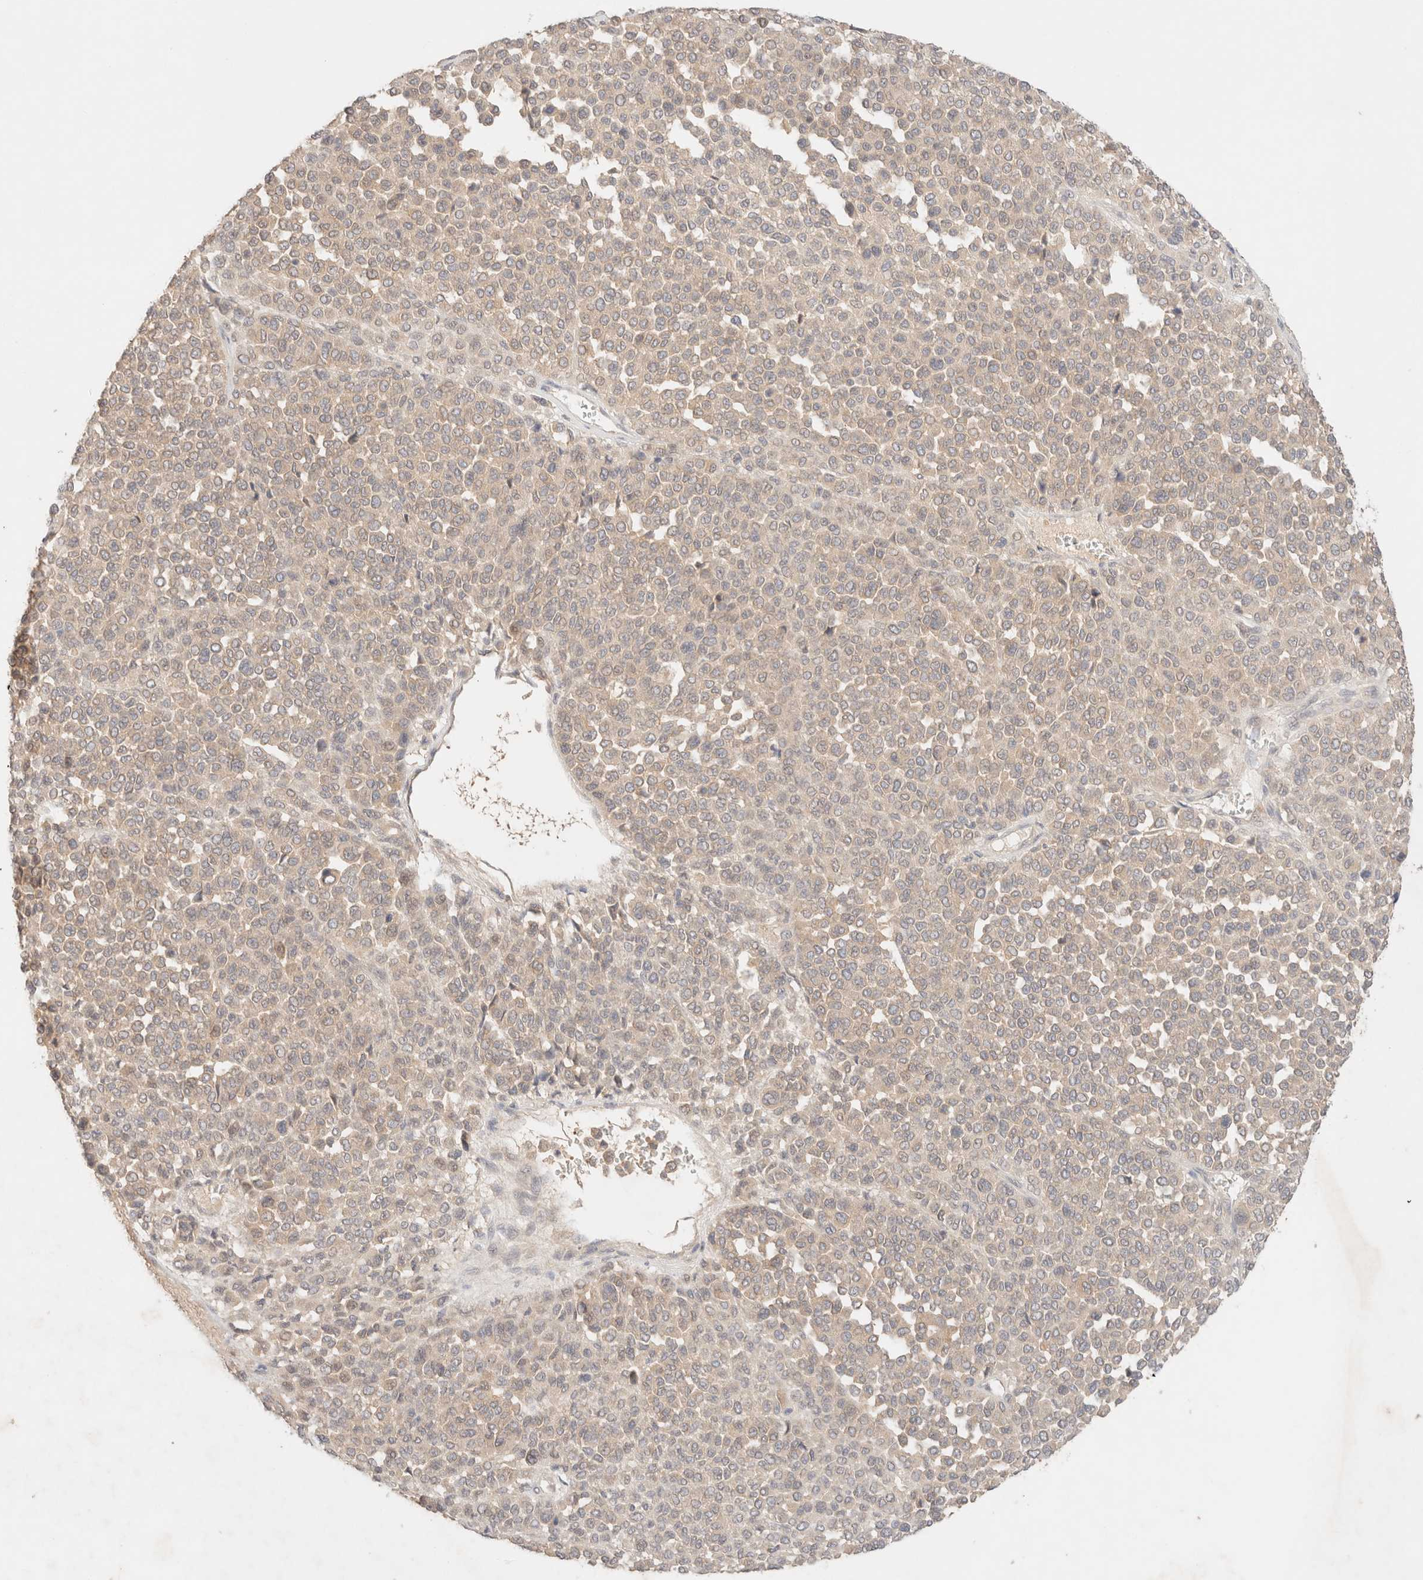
{"staining": {"intensity": "negative", "quantity": "none", "location": "none"}, "tissue": "melanoma", "cell_type": "Tumor cells", "image_type": "cancer", "snomed": [{"axis": "morphology", "description": "Malignant melanoma, Metastatic site"}, {"axis": "topography", "description": "Pancreas"}], "caption": "A histopathology image of human malignant melanoma (metastatic site) is negative for staining in tumor cells.", "gene": "SARM1", "patient": {"sex": "female", "age": 30}}